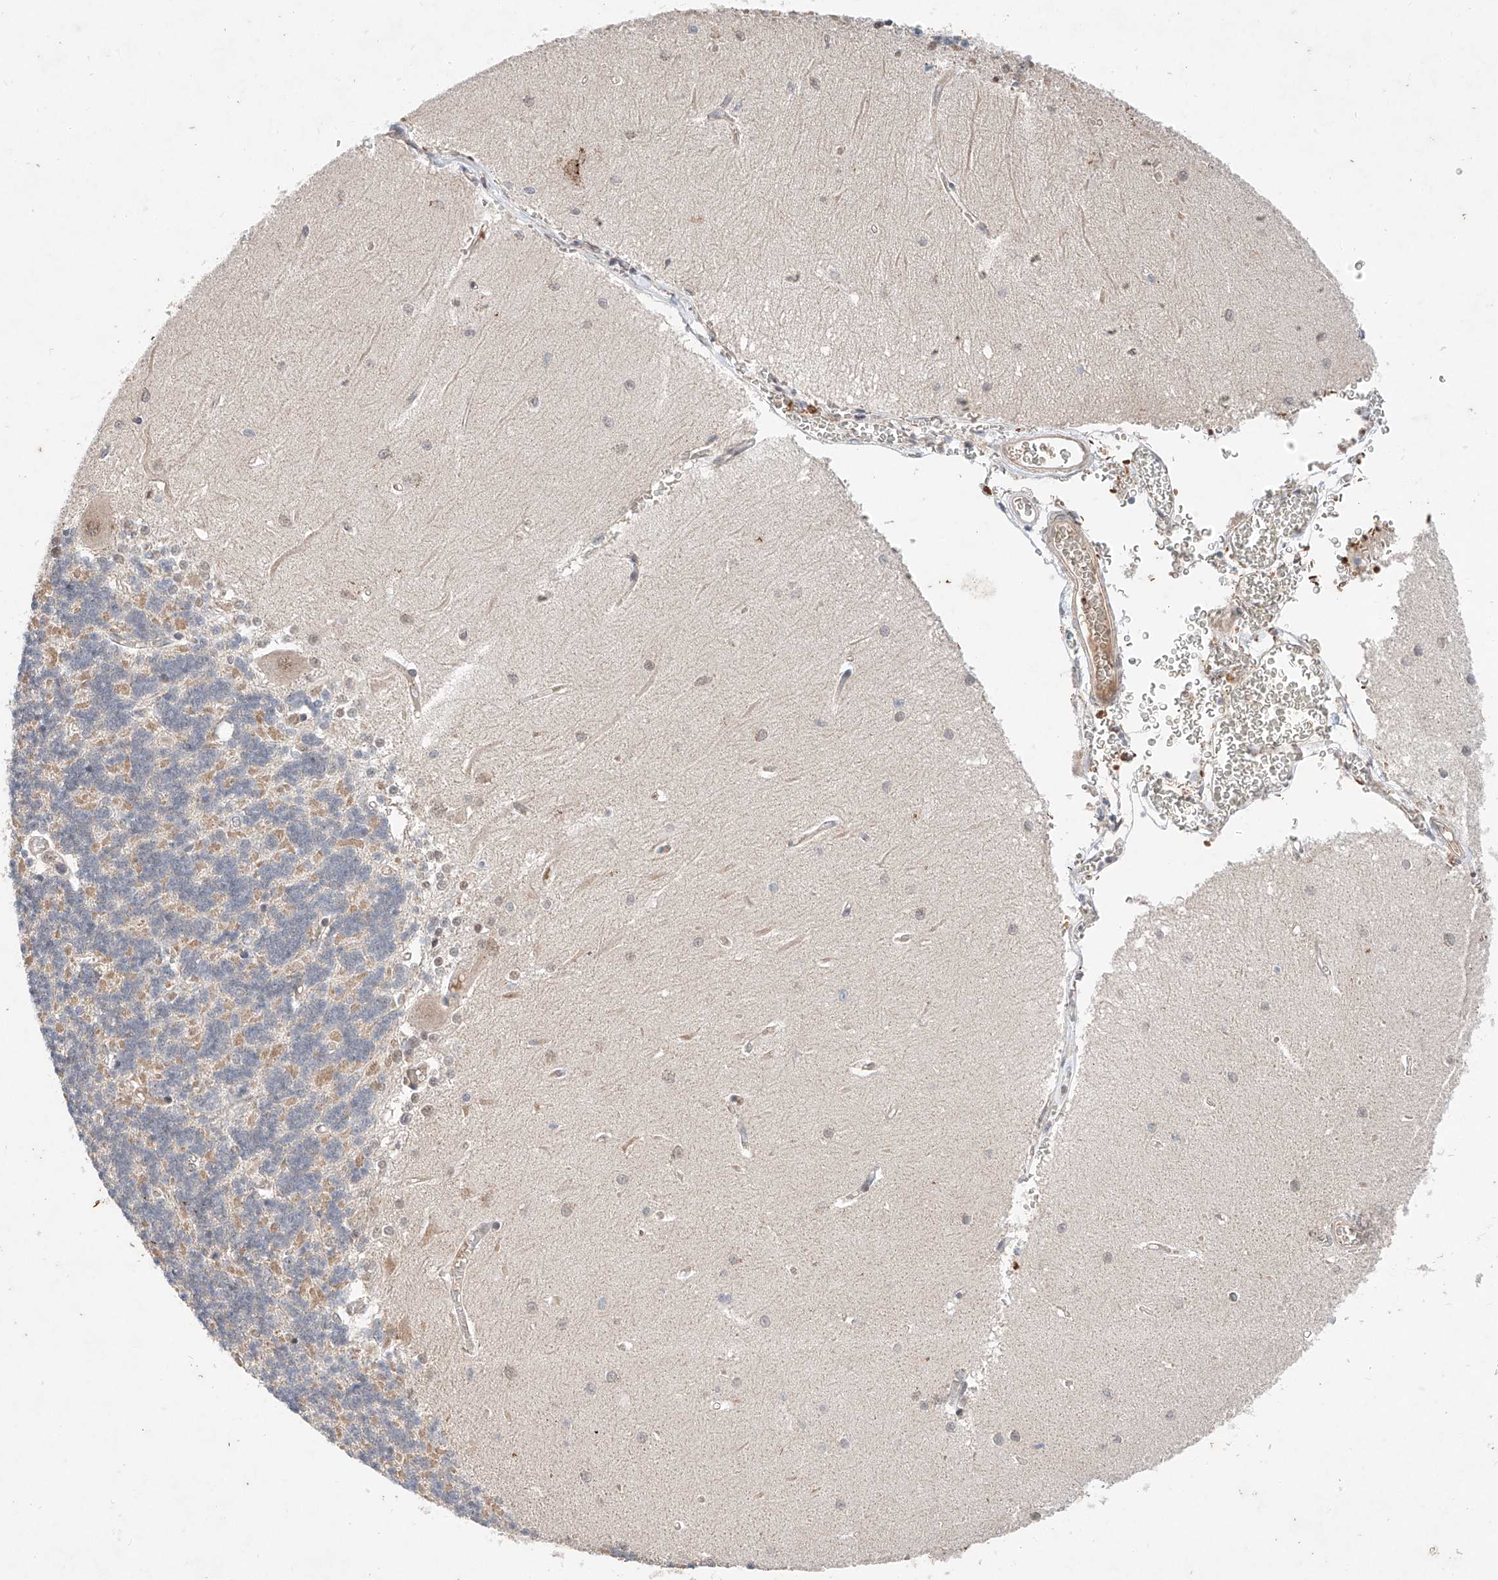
{"staining": {"intensity": "weak", "quantity": "<25%", "location": "cytoplasmic/membranous"}, "tissue": "cerebellum", "cell_type": "Cells in granular layer", "image_type": "normal", "snomed": [{"axis": "morphology", "description": "Normal tissue, NOS"}, {"axis": "topography", "description": "Cerebellum"}], "caption": "Immunohistochemistry of unremarkable cerebellum displays no positivity in cells in granular layer. (DAB (3,3'-diaminobenzidine) immunohistochemistry with hematoxylin counter stain).", "gene": "FASTK", "patient": {"sex": "male", "age": 37}}